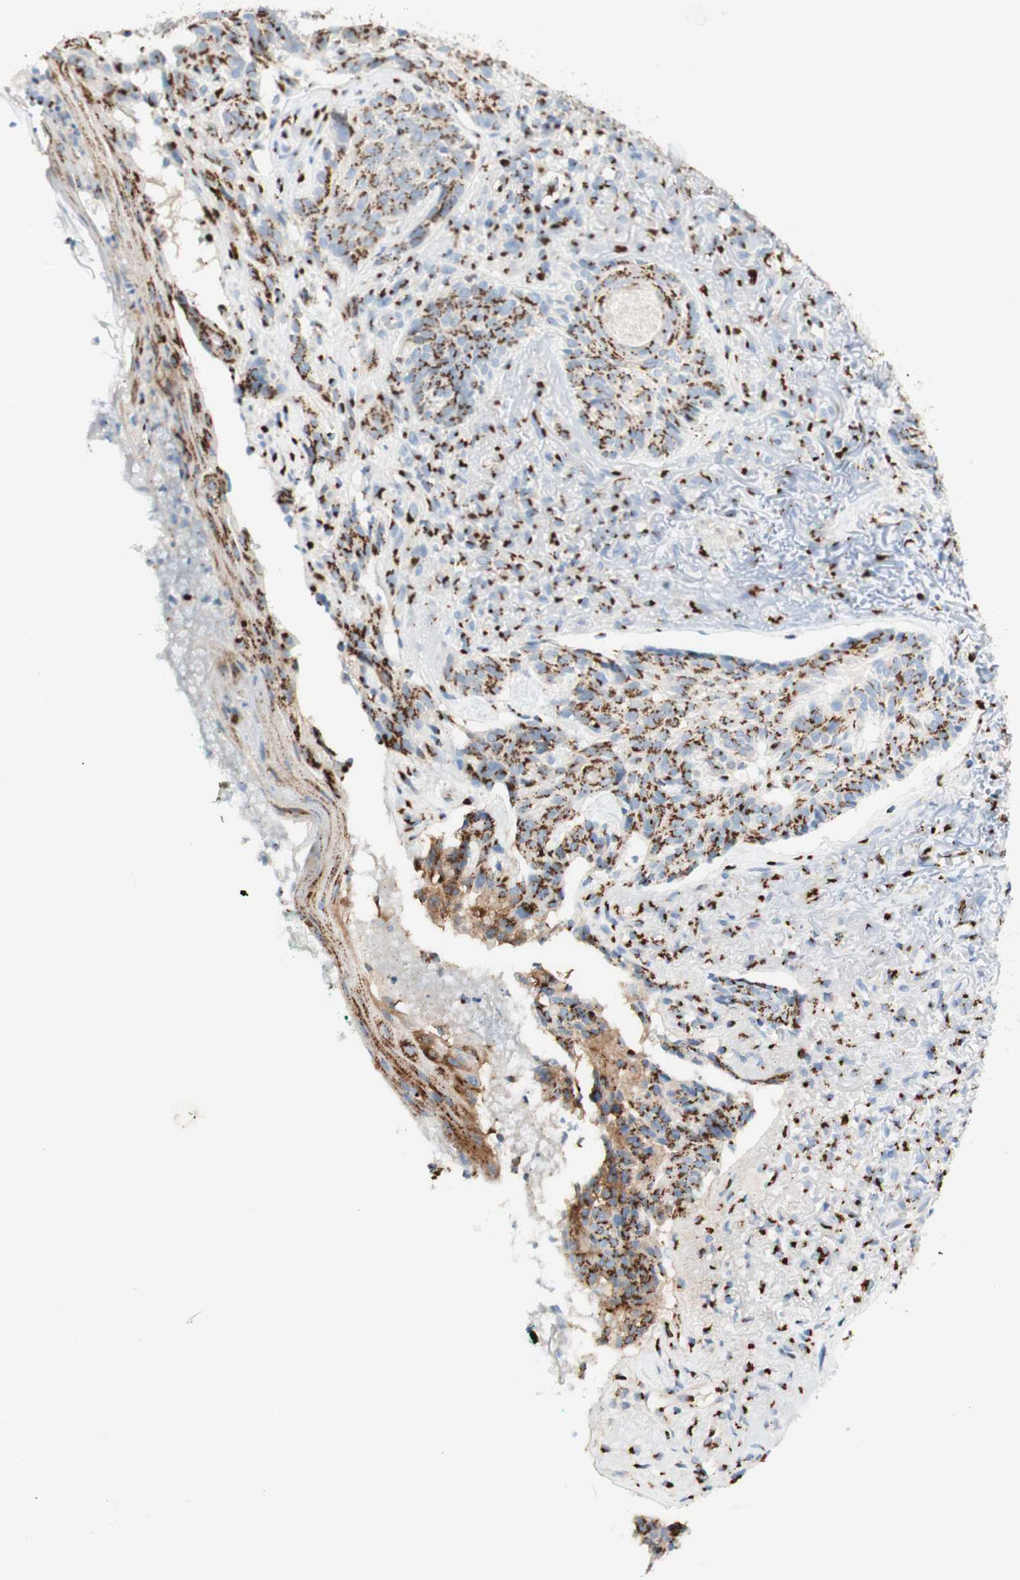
{"staining": {"intensity": "strong", "quantity": ">75%", "location": "cytoplasmic/membranous"}, "tissue": "skin cancer", "cell_type": "Tumor cells", "image_type": "cancer", "snomed": [{"axis": "morphology", "description": "Basal cell carcinoma"}, {"axis": "topography", "description": "Skin"}], "caption": "Immunohistochemical staining of skin cancer (basal cell carcinoma) displays high levels of strong cytoplasmic/membranous protein expression in about >75% of tumor cells.", "gene": "GOLGB1", "patient": {"sex": "male", "age": 43}}